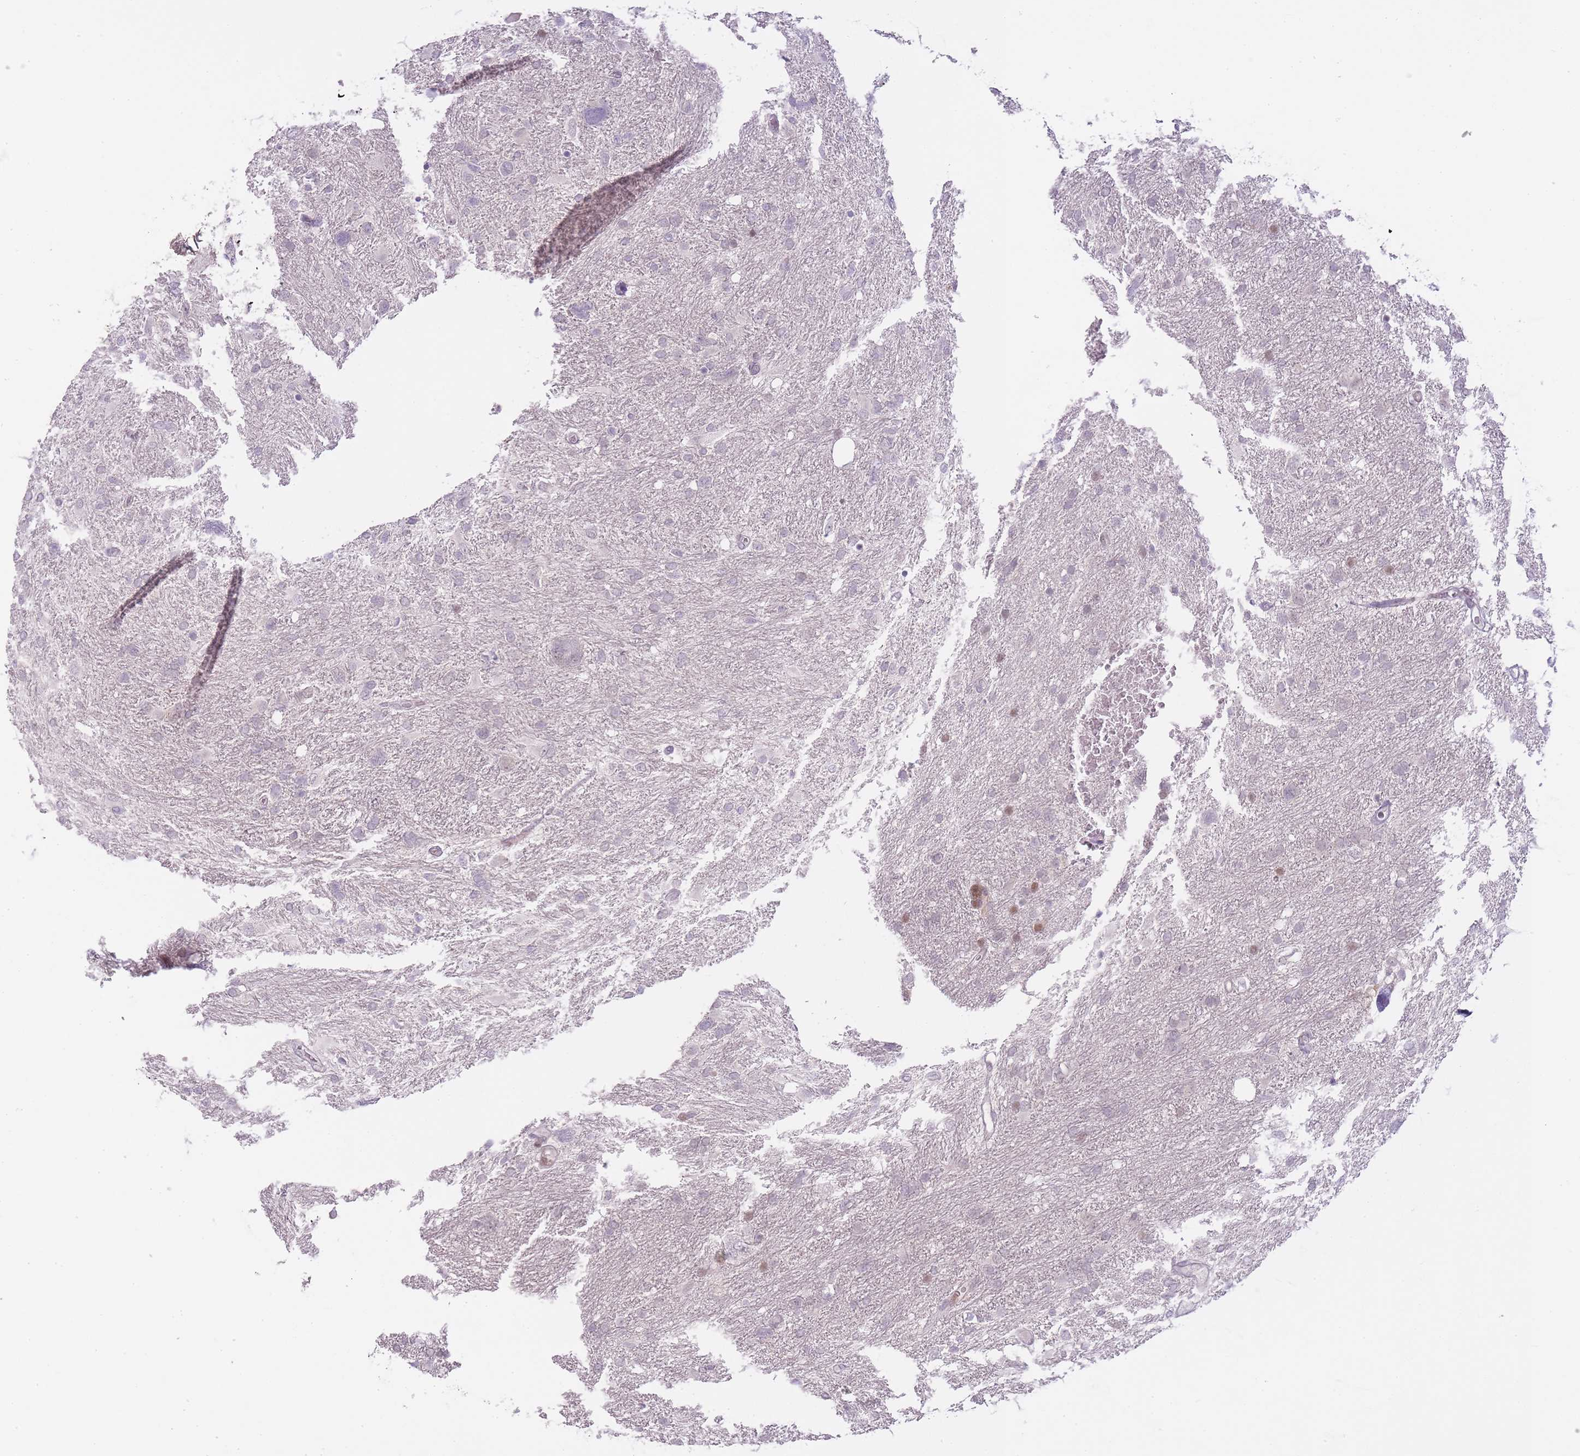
{"staining": {"intensity": "moderate", "quantity": "<25%", "location": "nuclear"}, "tissue": "glioma", "cell_type": "Tumor cells", "image_type": "cancer", "snomed": [{"axis": "morphology", "description": "Glioma, malignant, High grade"}, {"axis": "topography", "description": "Brain"}], "caption": "IHC micrograph of human glioma stained for a protein (brown), which displays low levels of moderate nuclear expression in about <25% of tumor cells.", "gene": "OGG1", "patient": {"sex": "male", "age": 61}}